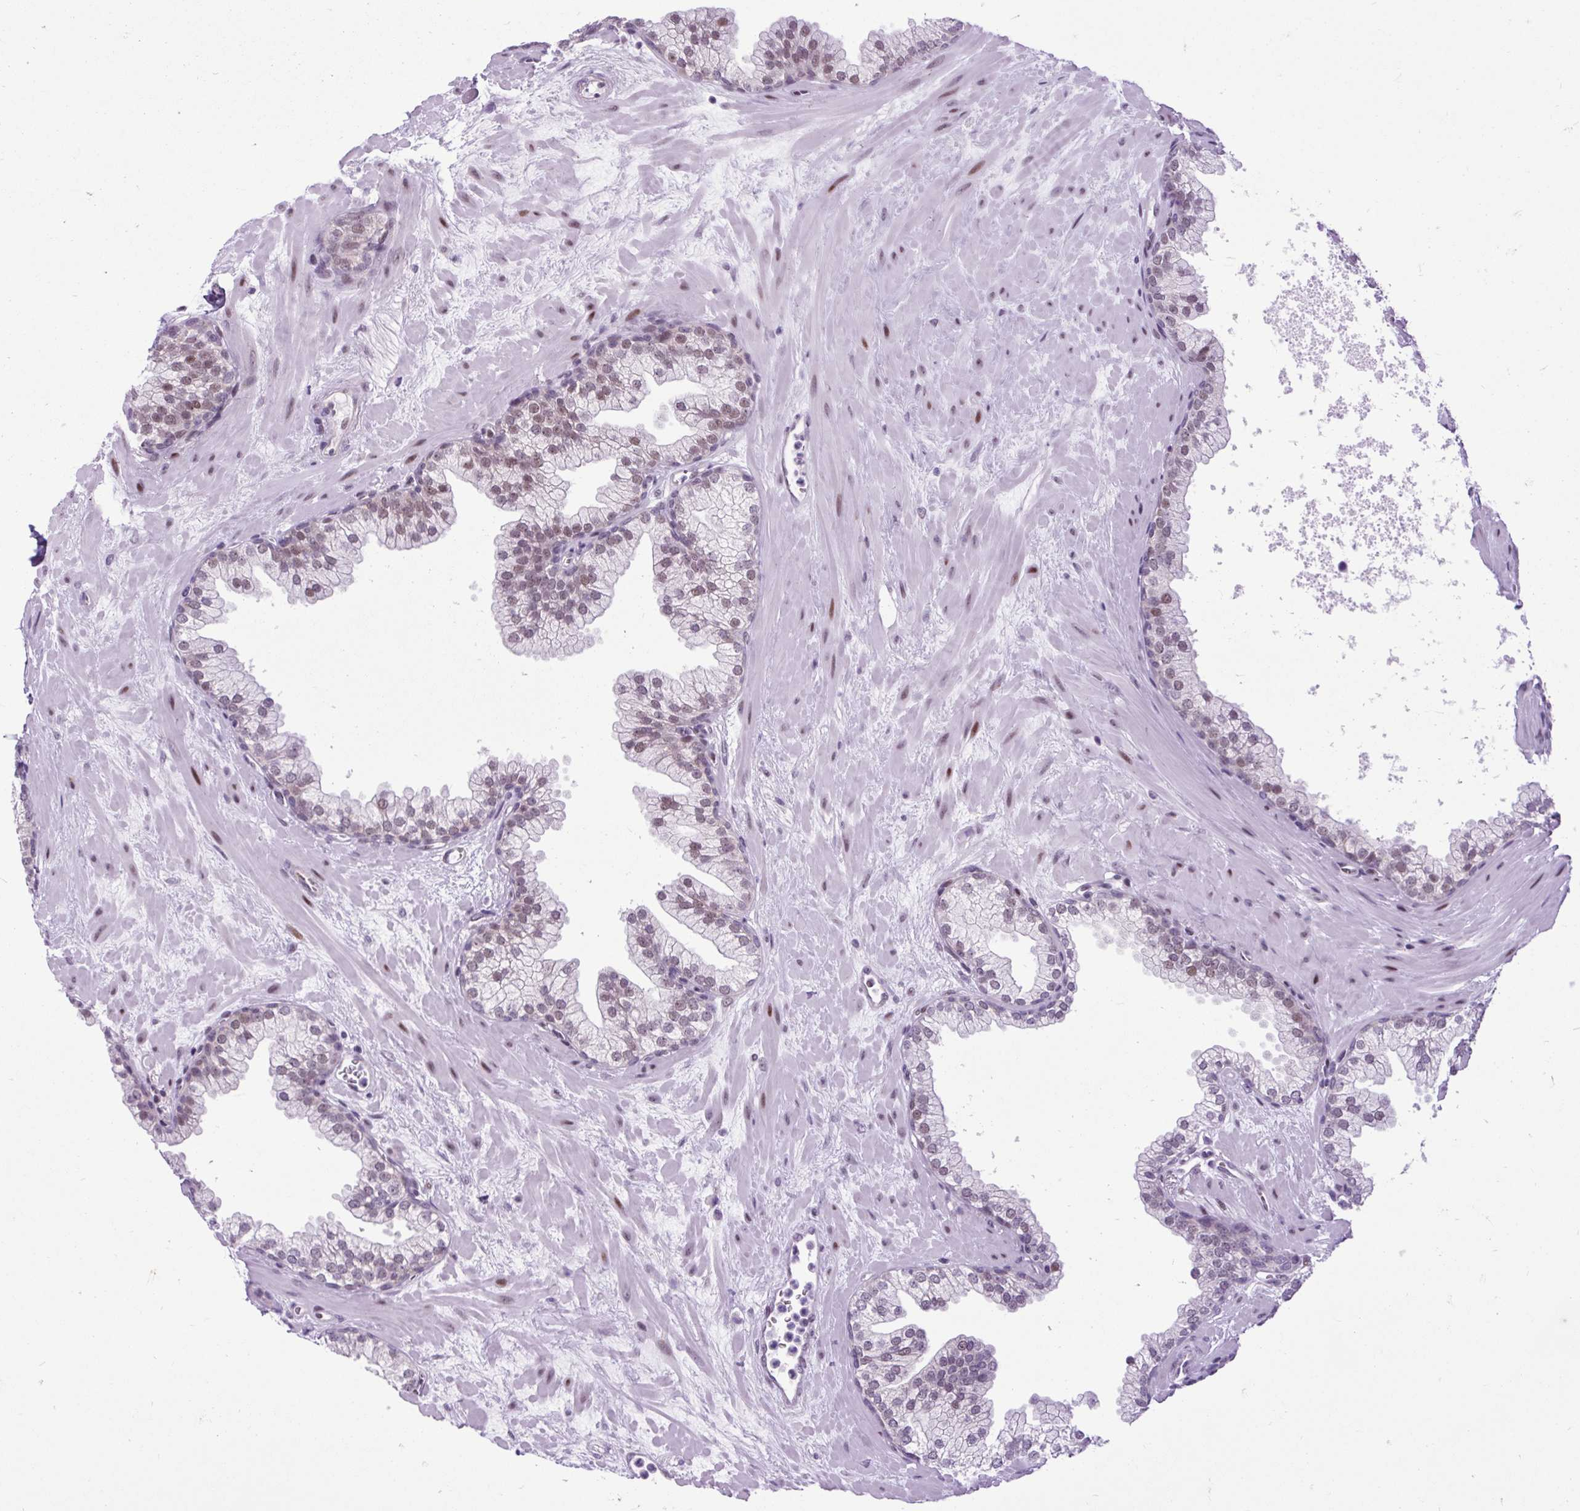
{"staining": {"intensity": "weak", "quantity": "25%-75%", "location": "nuclear"}, "tissue": "prostate", "cell_type": "Glandular cells", "image_type": "normal", "snomed": [{"axis": "morphology", "description": "Normal tissue, NOS"}, {"axis": "topography", "description": "Prostate"}, {"axis": "topography", "description": "Peripheral nerve tissue"}], "caption": "Brown immunohistochemical staining in normal prostate shows weak nuclear expression in about 25%-75% of glandular cells. (DAB = brown stain, brightfield microscopy at high magnification).", "gene": "CLK2", "patient": {"sex": "male", "age": 61}}